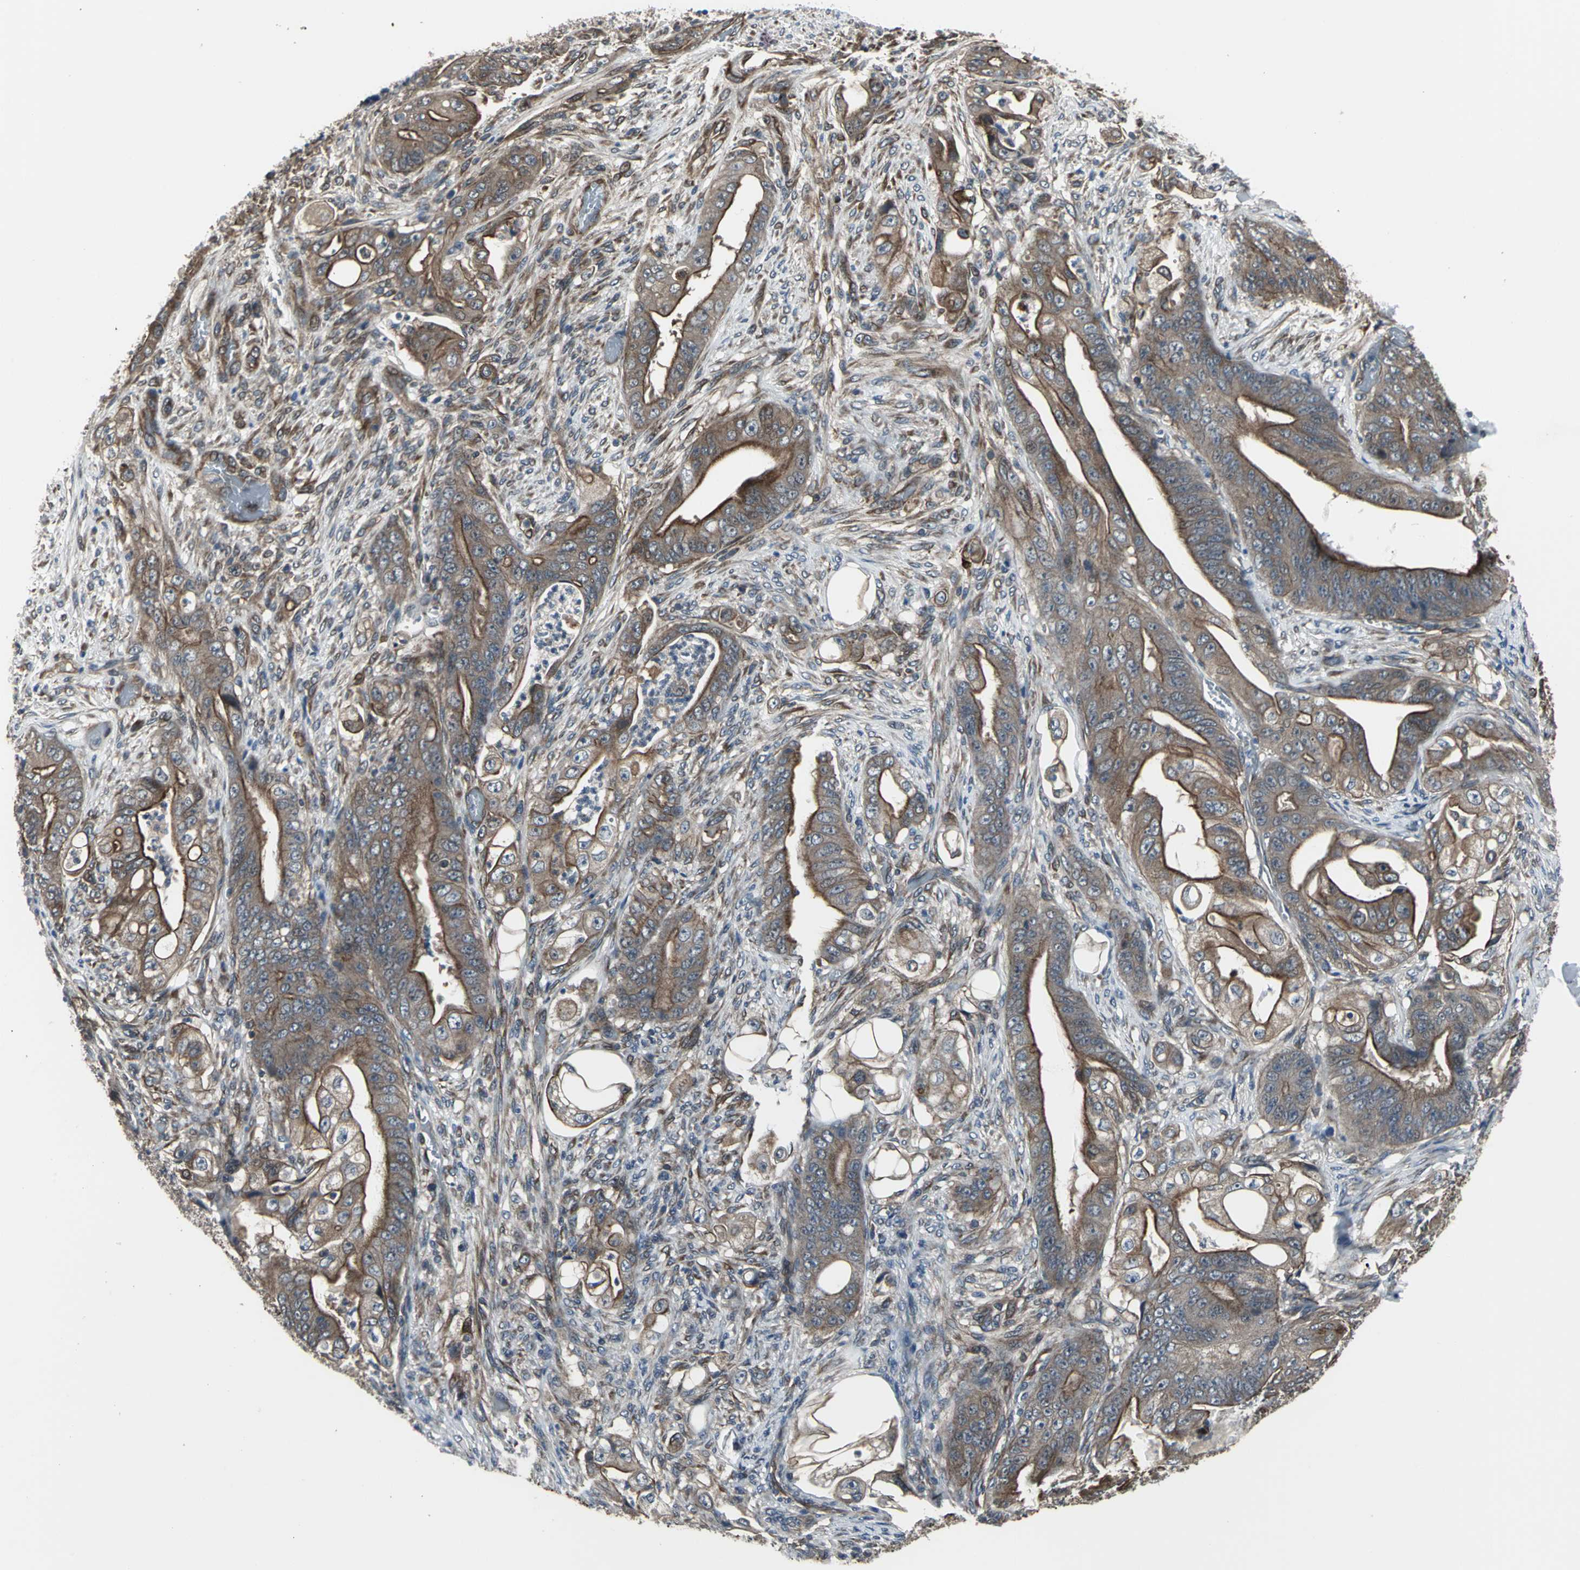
{"staining": {"intensity": "strong", "quantity": ">75%", "location": "cytoplasmic/membranous"}, "tissue": "stomach cancer", "cell_type": "Tumor cells", "image_type": "cancer", "snomed": [{"axis": "morphology", "description": "Adenocarcinoma, NOS"}, {"axis": "topography", "description": "Stomach"}], "caption": "Human stomach cancer stained with a protein marker displays strong staining in tumor cells.", "gene": "PFDN1", "patient": {"sex": "female", "age": 73}}